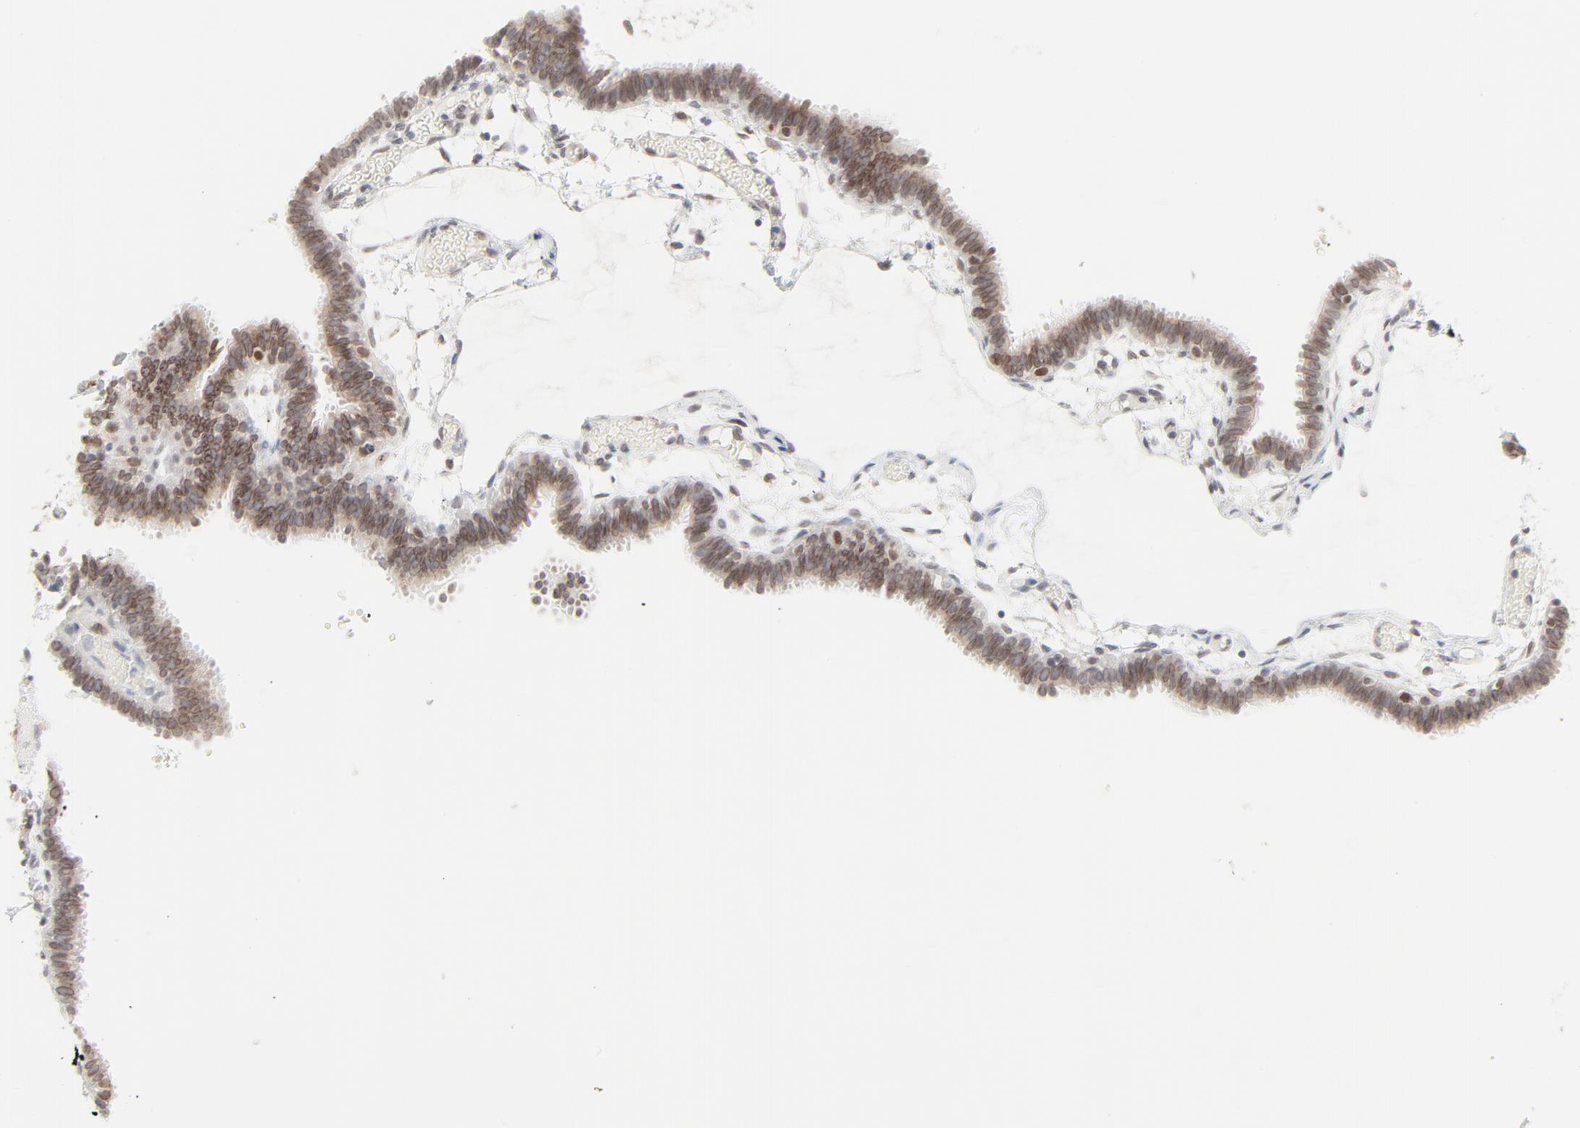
{"staining": {"intensity": "moderate", "quantity": ">75%", "location": "cytoplasmic/membranous,nuclear"}, "tissue": "fallopian tube", "cell_type": "Glandular cells", "image_type": "normal", "snomed": [{"axis": "morphology", "description": "Normal tissue, NOS"}, {"axis": "topography", "description": "Fallopian tube"}], "caption": "Immunohistochemistry (IHC) image of unremarkable fallopian tube: human fallopian tube stained using immunohistochemistry reveals medium levels of moderate protein expression localized specifically in the cytoplasmic/membranous,nuclear of glandular cells, appearing as a cytoplasmic/membranous,nuclear brown color.", "gene": "MAD1L1", "patient": {"sex": "female", "age": 29}}